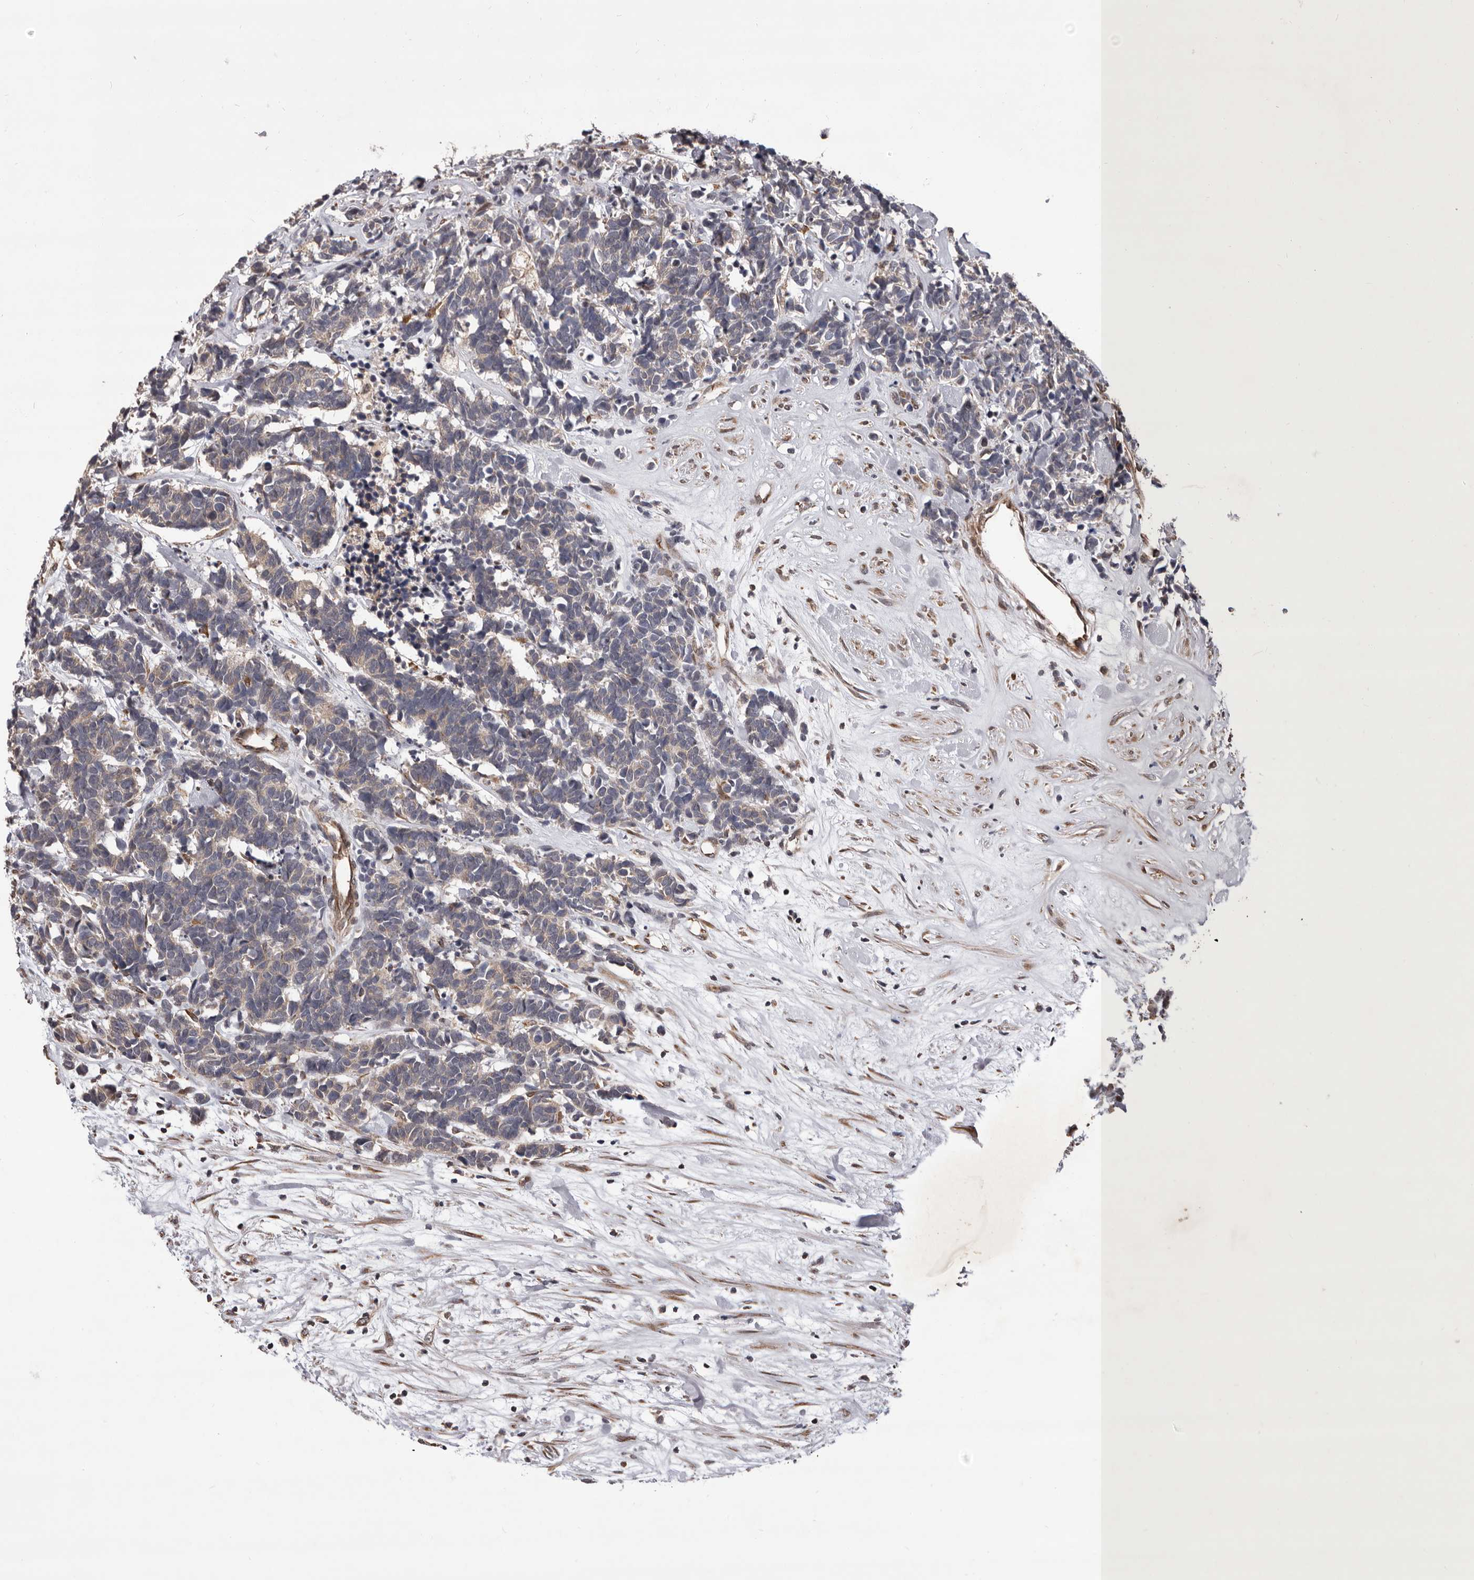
{"staining": {"intensity": "negative", "quantity": "none", "location": "none"}, "tissue": "carcinoid", "cell_type": "Tumor cells", "image_type": "cancer", "snomed": [{"axis": "morphology", "description": "Carcinoma, NOS"}, {"axis": "morphology", "description": "Carcinoid, malignant, NOS"}, {"axis": "topography", "description": "Urinary bladder"}], "caption": "Immunohistochemical staining of carcinoid shows no significant expression in tumor cells.", "gene": "GADD45B", "patient": {"sex": "male", "age": 57}}